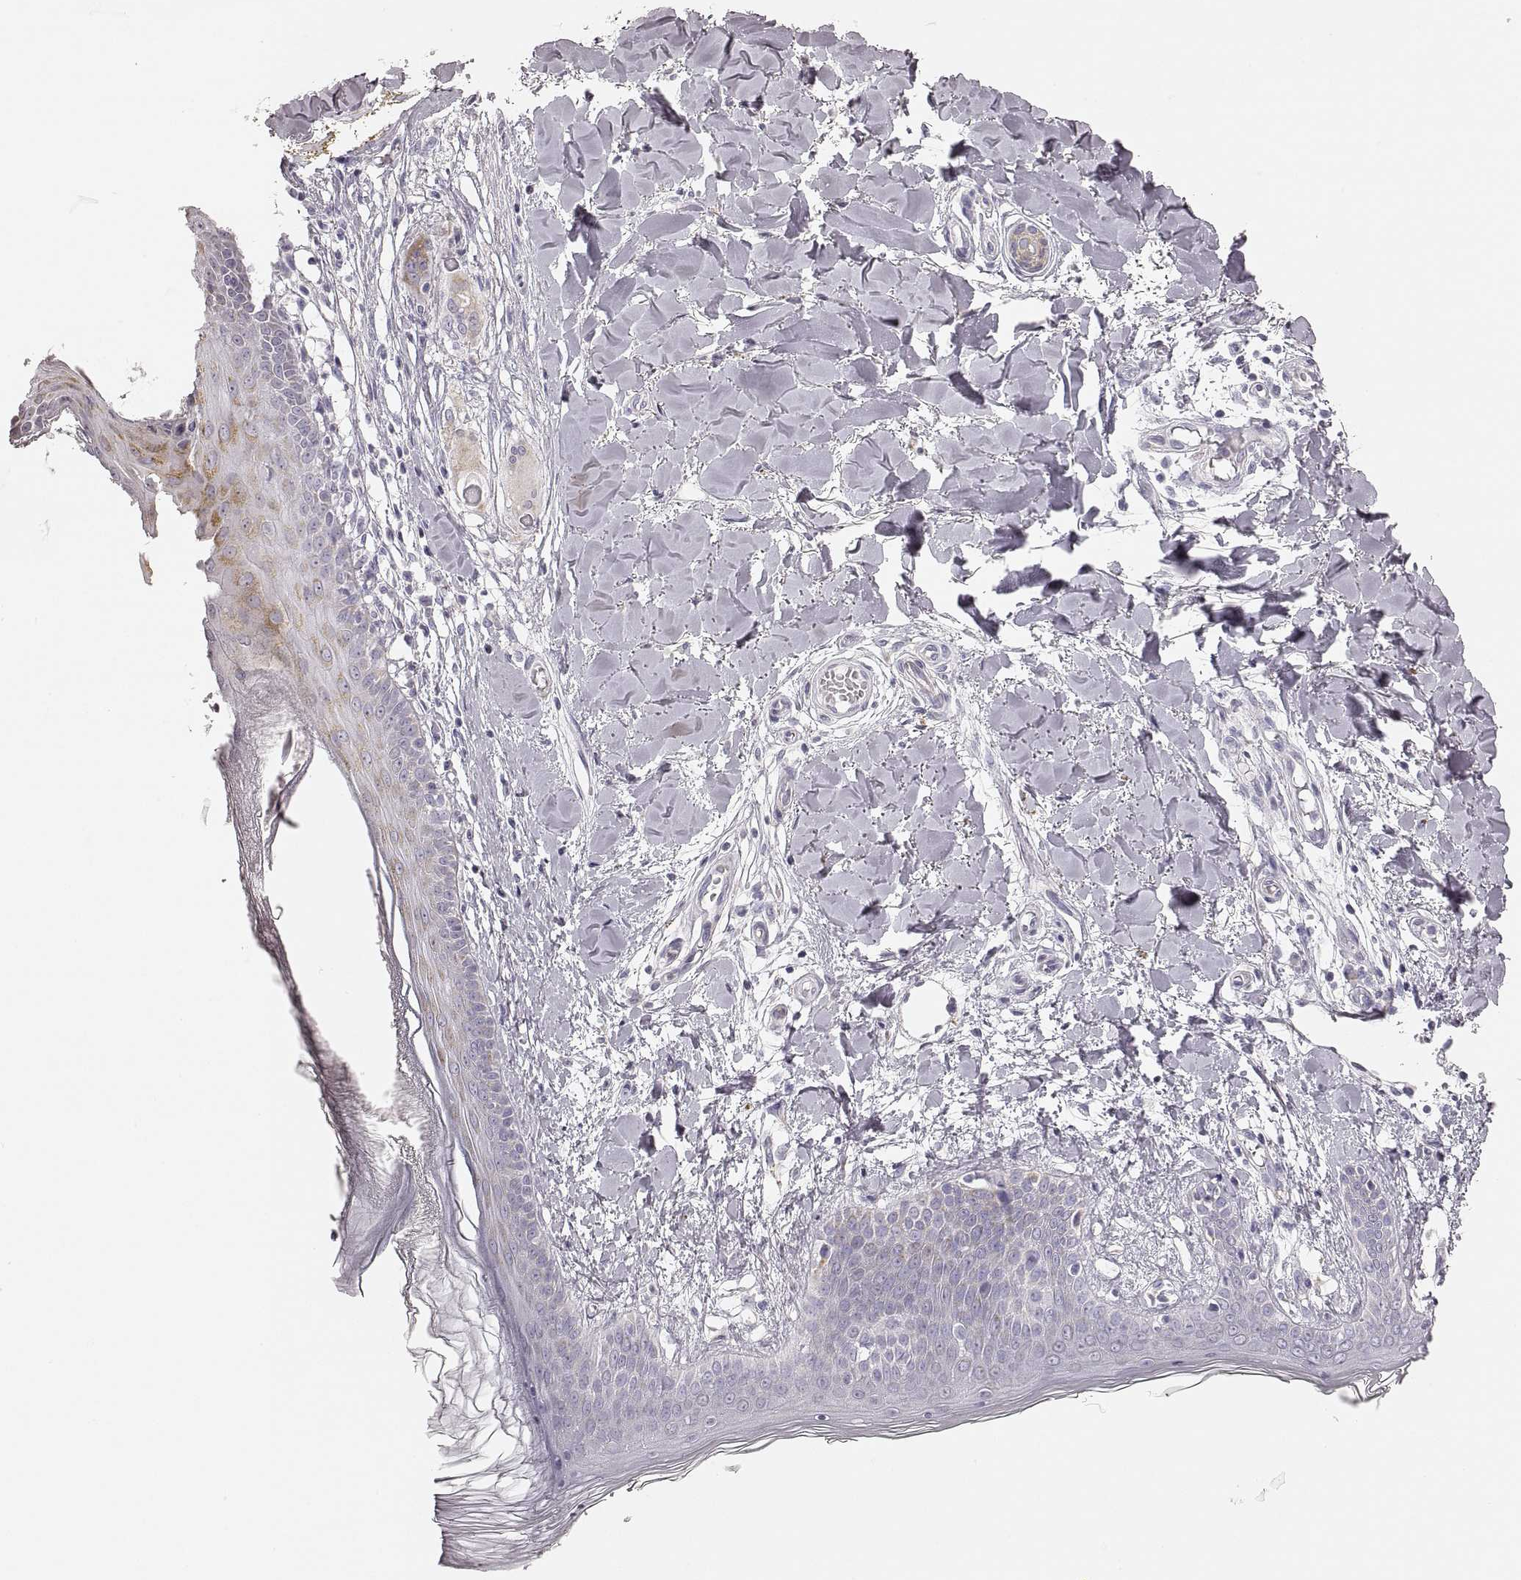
{"staining": {"intensity": "negative", "quantity": "none", "location": "none"}, "tissue": "skin", "cell_type": "Fibroblasts", "image_type": "normal", "snomed": [{"axis": "morphology", "description": "Normal tissue, NOS"}, {"axis": "topography", "description": "Skin"}], "caption": "This is a photomicrograph of immunohistochemistry (IHC) staining of unremarkable skin, which shows no positivity in fibroblasts. (IHC, brightfield microscopy, high magnification).", "gene": "RDH13", "patient": {"sex": "female", "age": 34}}